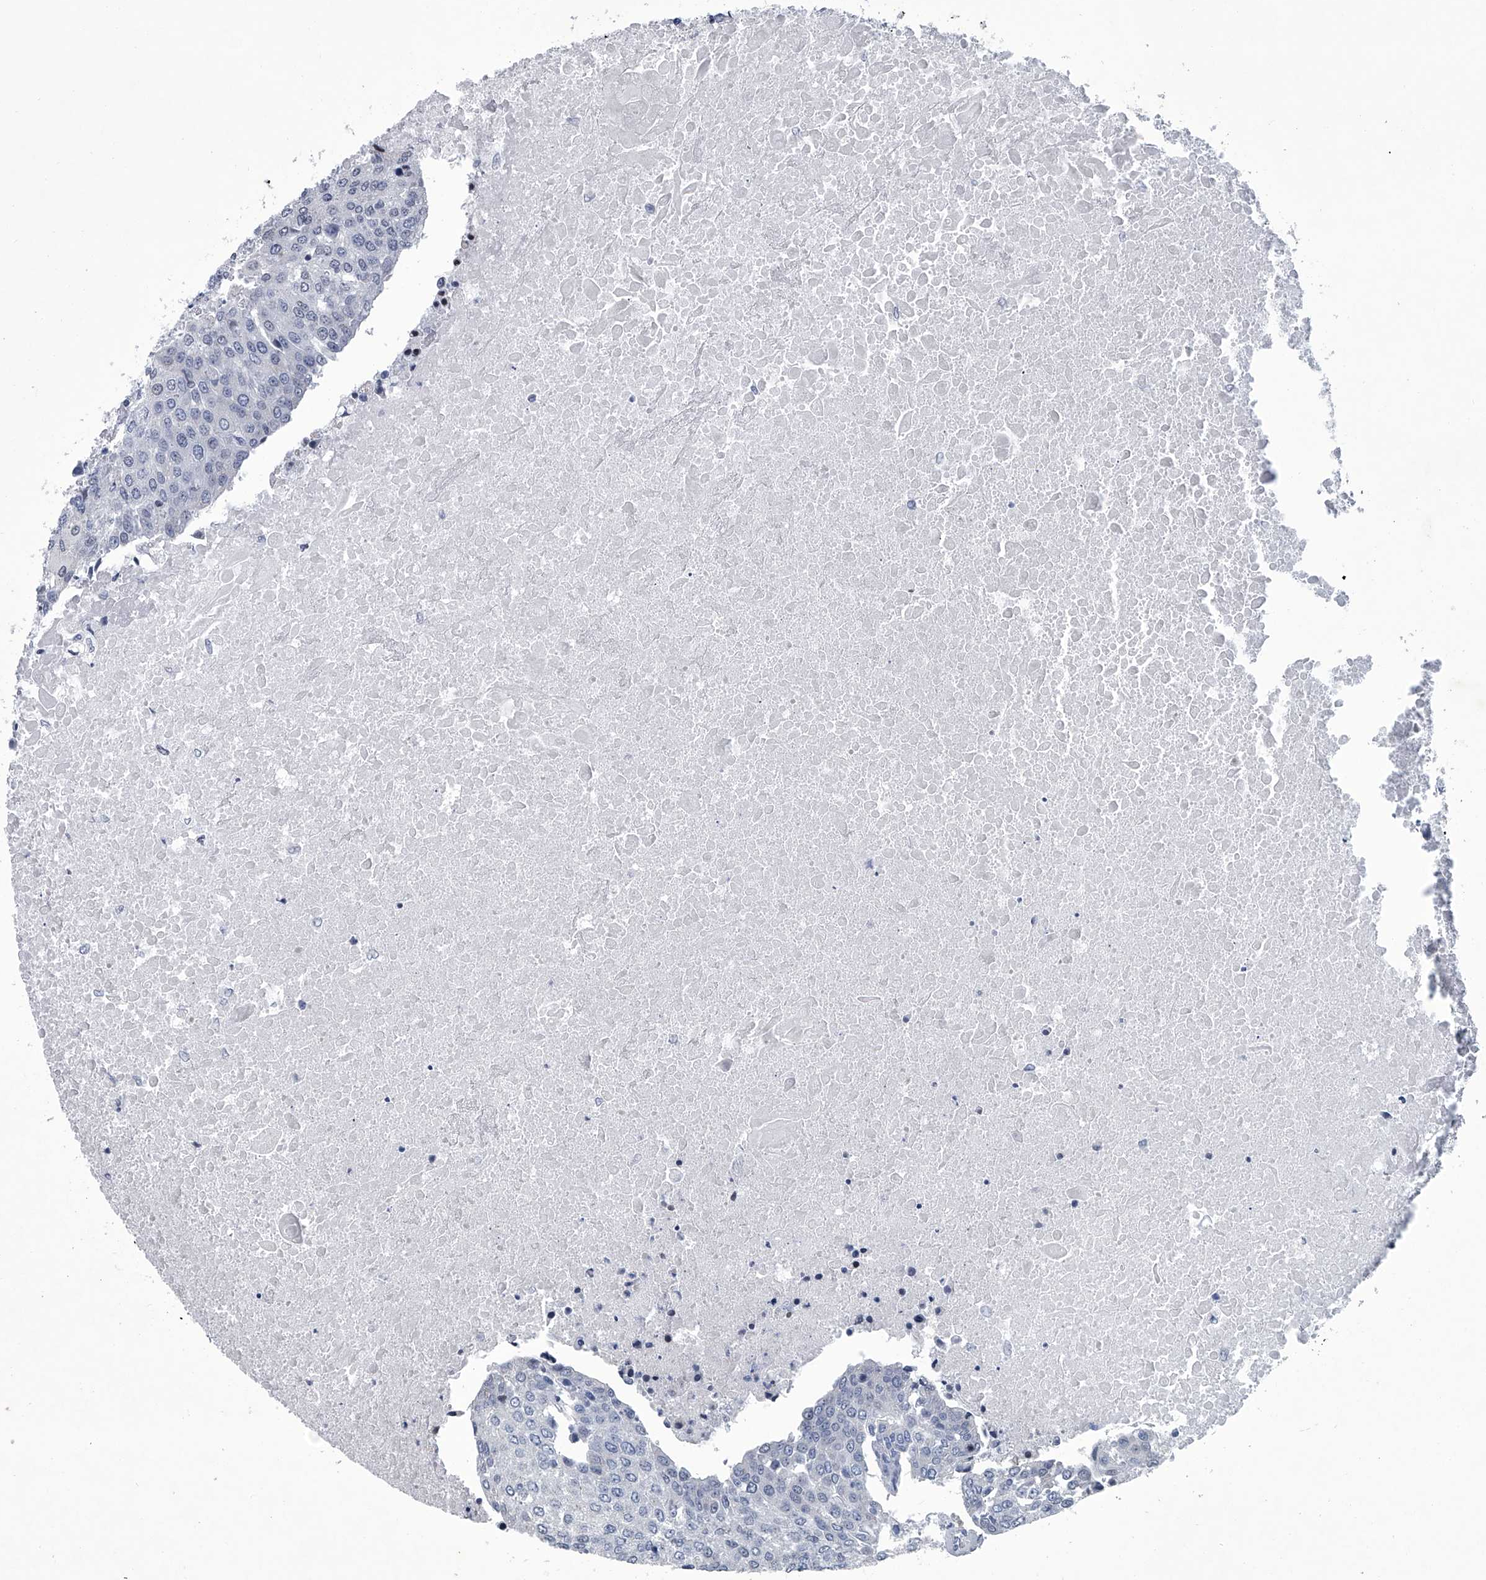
{"staining": {"intensity": "negative", "quantity": "none", "location": "none"}, "tissue": "urothelial cancer", "cell_type": "Tumor cells", "image_type": "cancer", "snomed": [{"axis": "morphology", "description": "Urothelial carcinoma, High grade"}, {"axis": "topography", "description": "Urinary bladder"}], "caption": "Immunohistochemical staining of urothelial cancer exhibits no significant staining in tumor cells.", "gene": "PPP2R5D", "patient": {"sex": "female", "age": 85}}